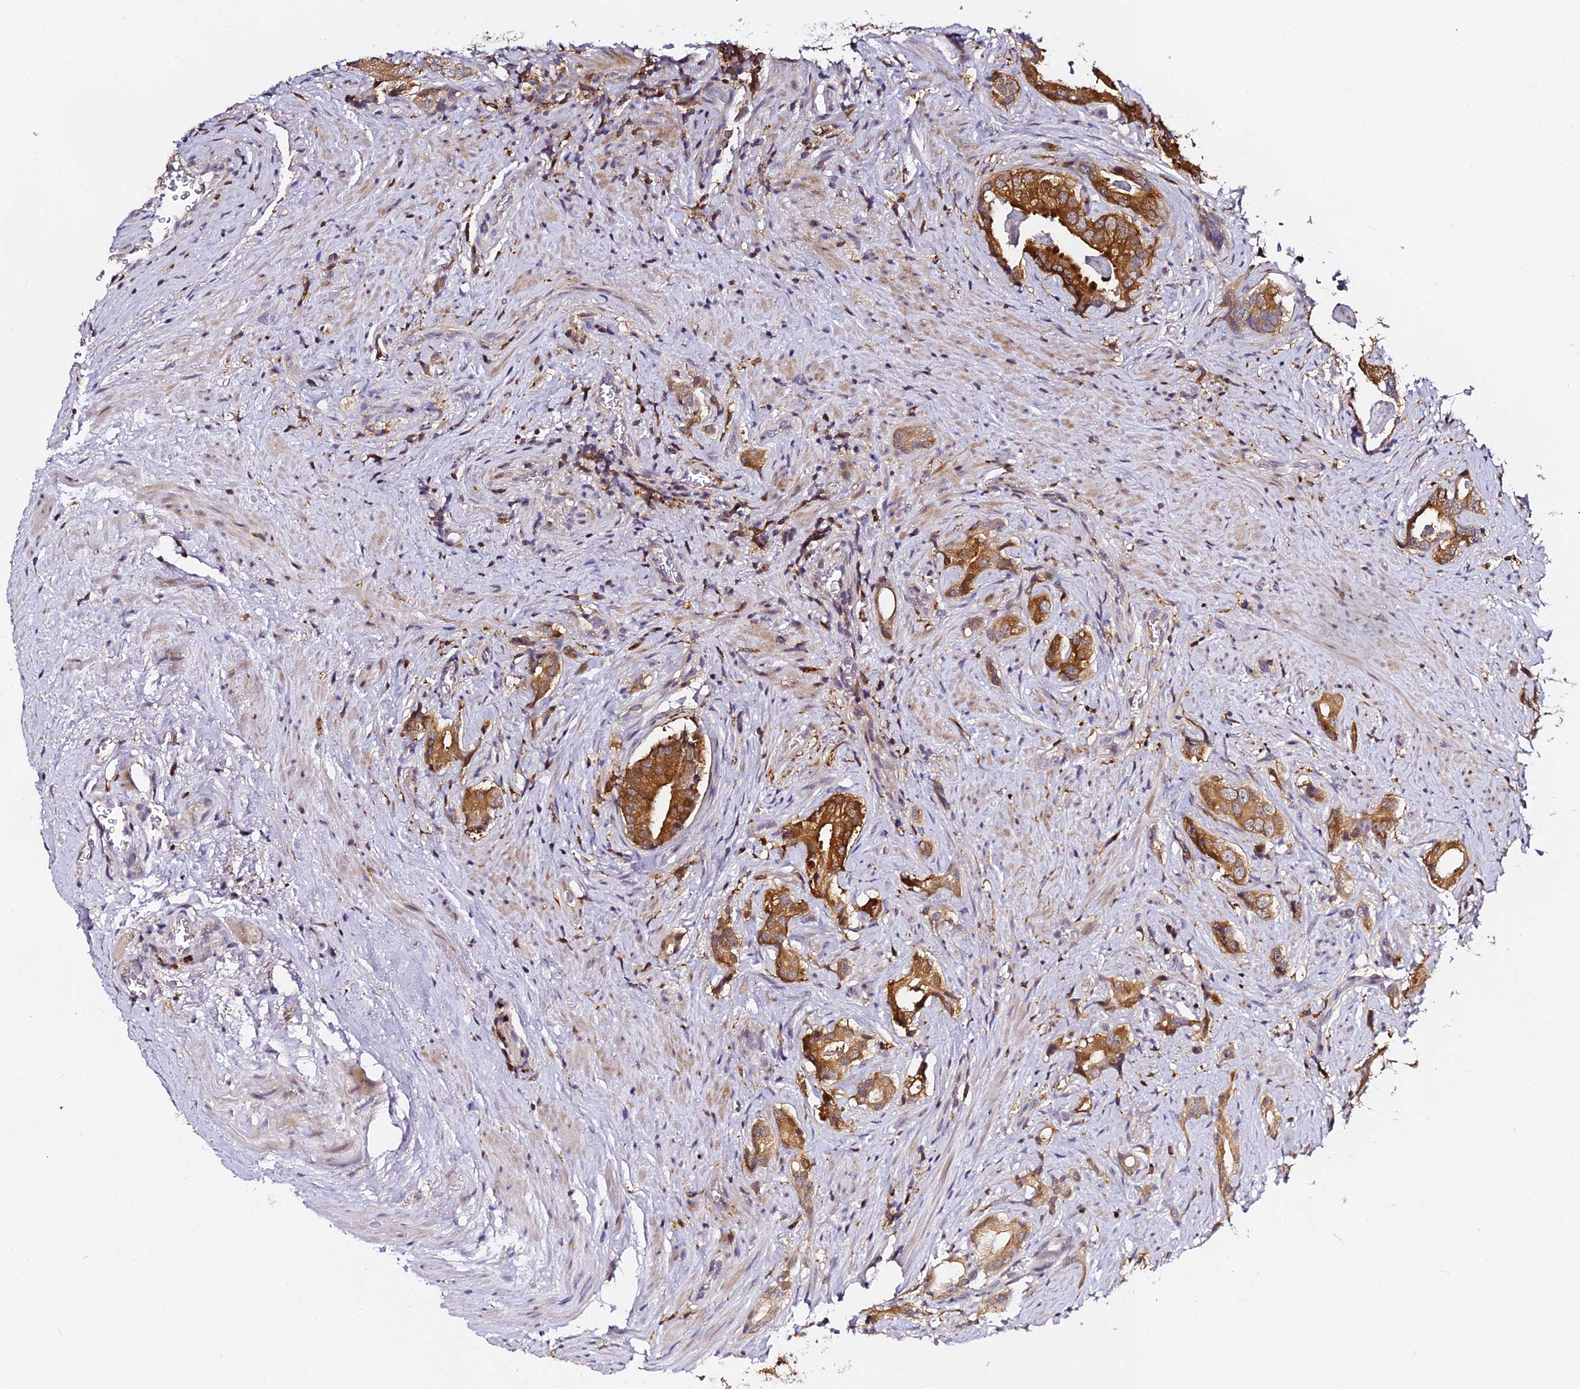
{"staining": {"intensity": "strong", "quantity": ">75%", "location": "cytoplasmic/membranous"}, "tissue": "prostate cancer", "cell_type": "Tumor cells", "image_type": "cancer", "snomed": [{"axis": "morphology", "description": "Adenocarcinoma, Low grade"}, {"axis": "topography", "description": "Prostate"}], "caption": "Human prostate low-grade adenocarcinoma stained with a protein marker demonstrates strong staining in tumor cells.", "gene": "IL4I1", "patient": {"sex": "male", "age": 71}}